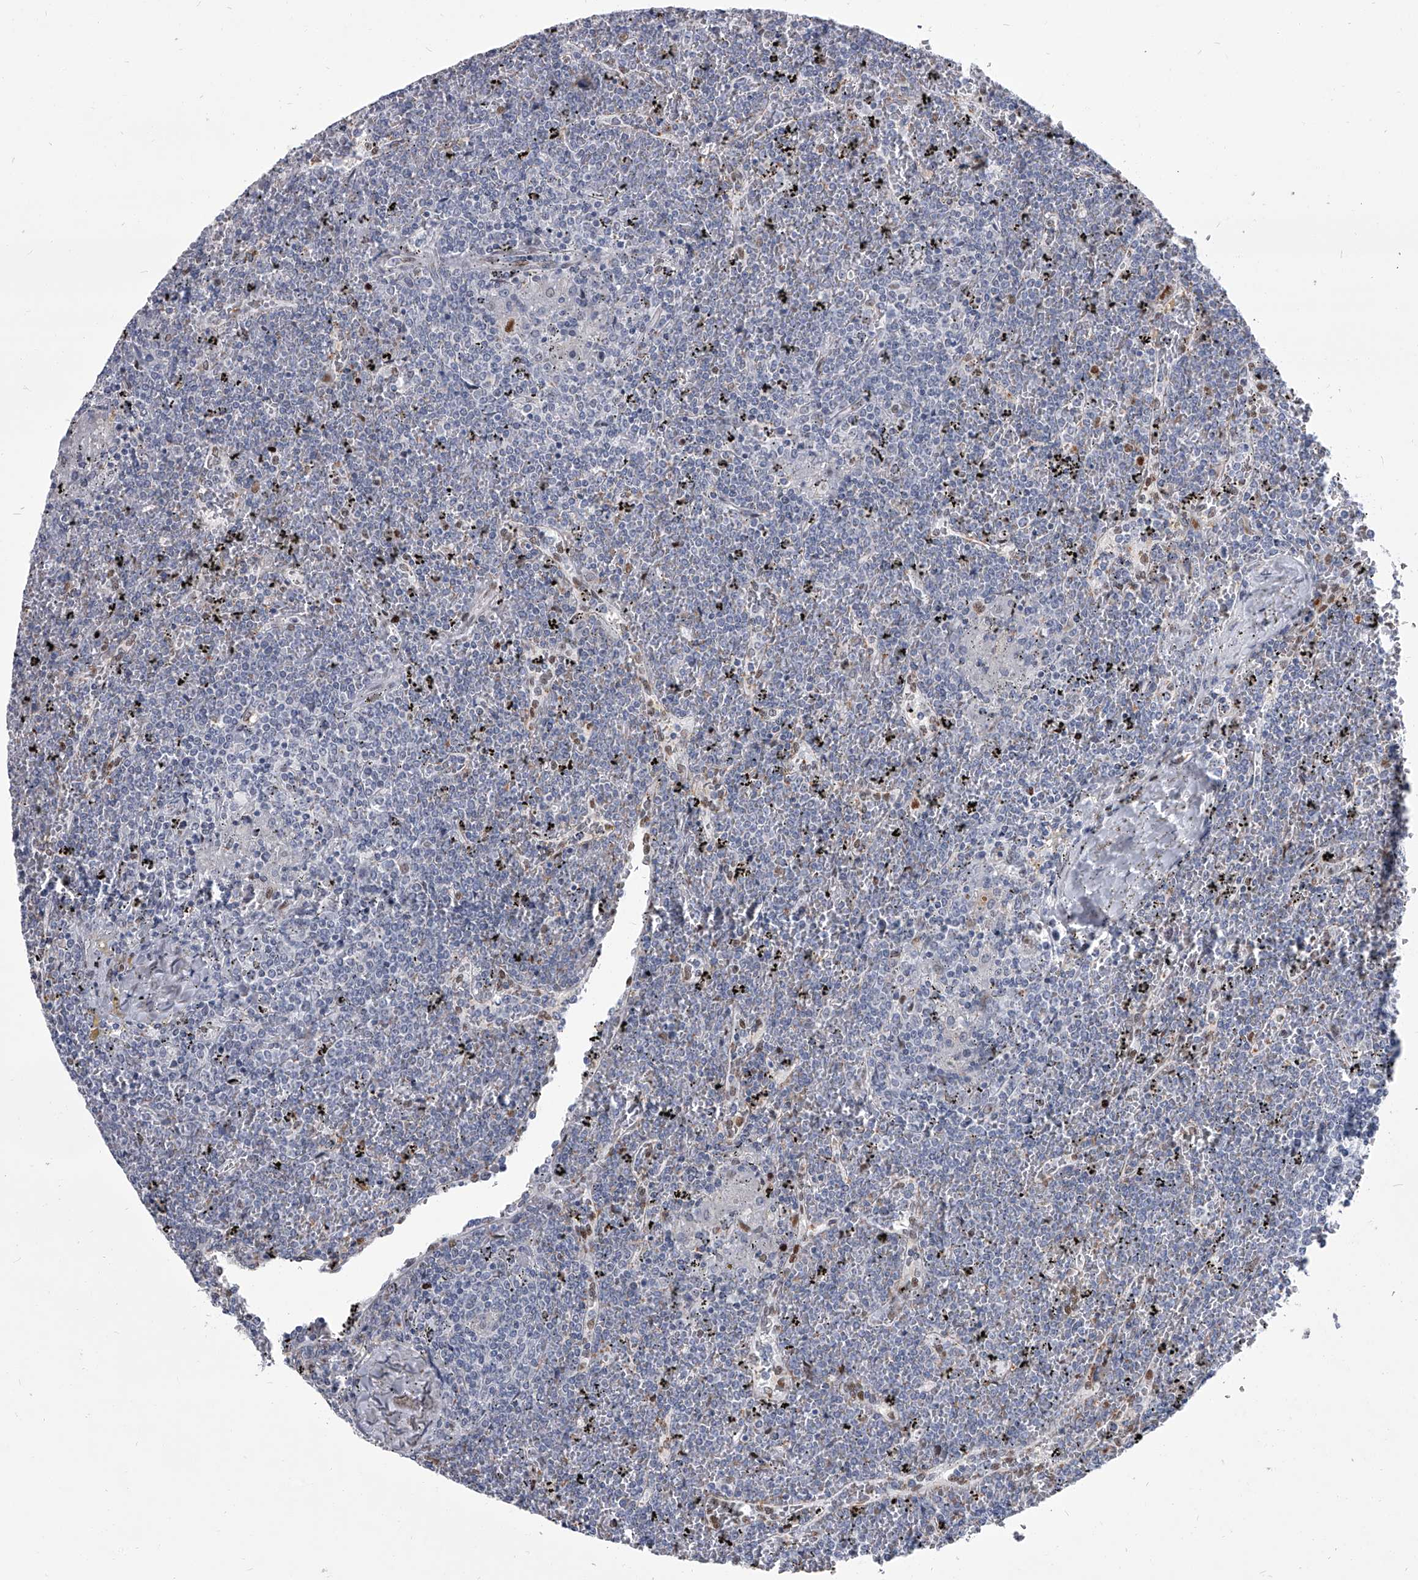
{"staining": {"intensity": "negative", "quantity": "none", "location": "none"}, "tissue": "lymphoma", "cell_type": "Tumor cells", "image_type": "cancer", "snomed": [{"axis": "morphology", "description": "Malignant lymphoma, non-Hodgkin's type, Low grade"}, {"axis": "topography", "description": "Spleen"}], "caption": "A histopathology image of lymphoma stained for a protein reveals no brown staining in tumor cells.", "gene": "EVA1C", "patient": {"sex": "female", "age": 19}}